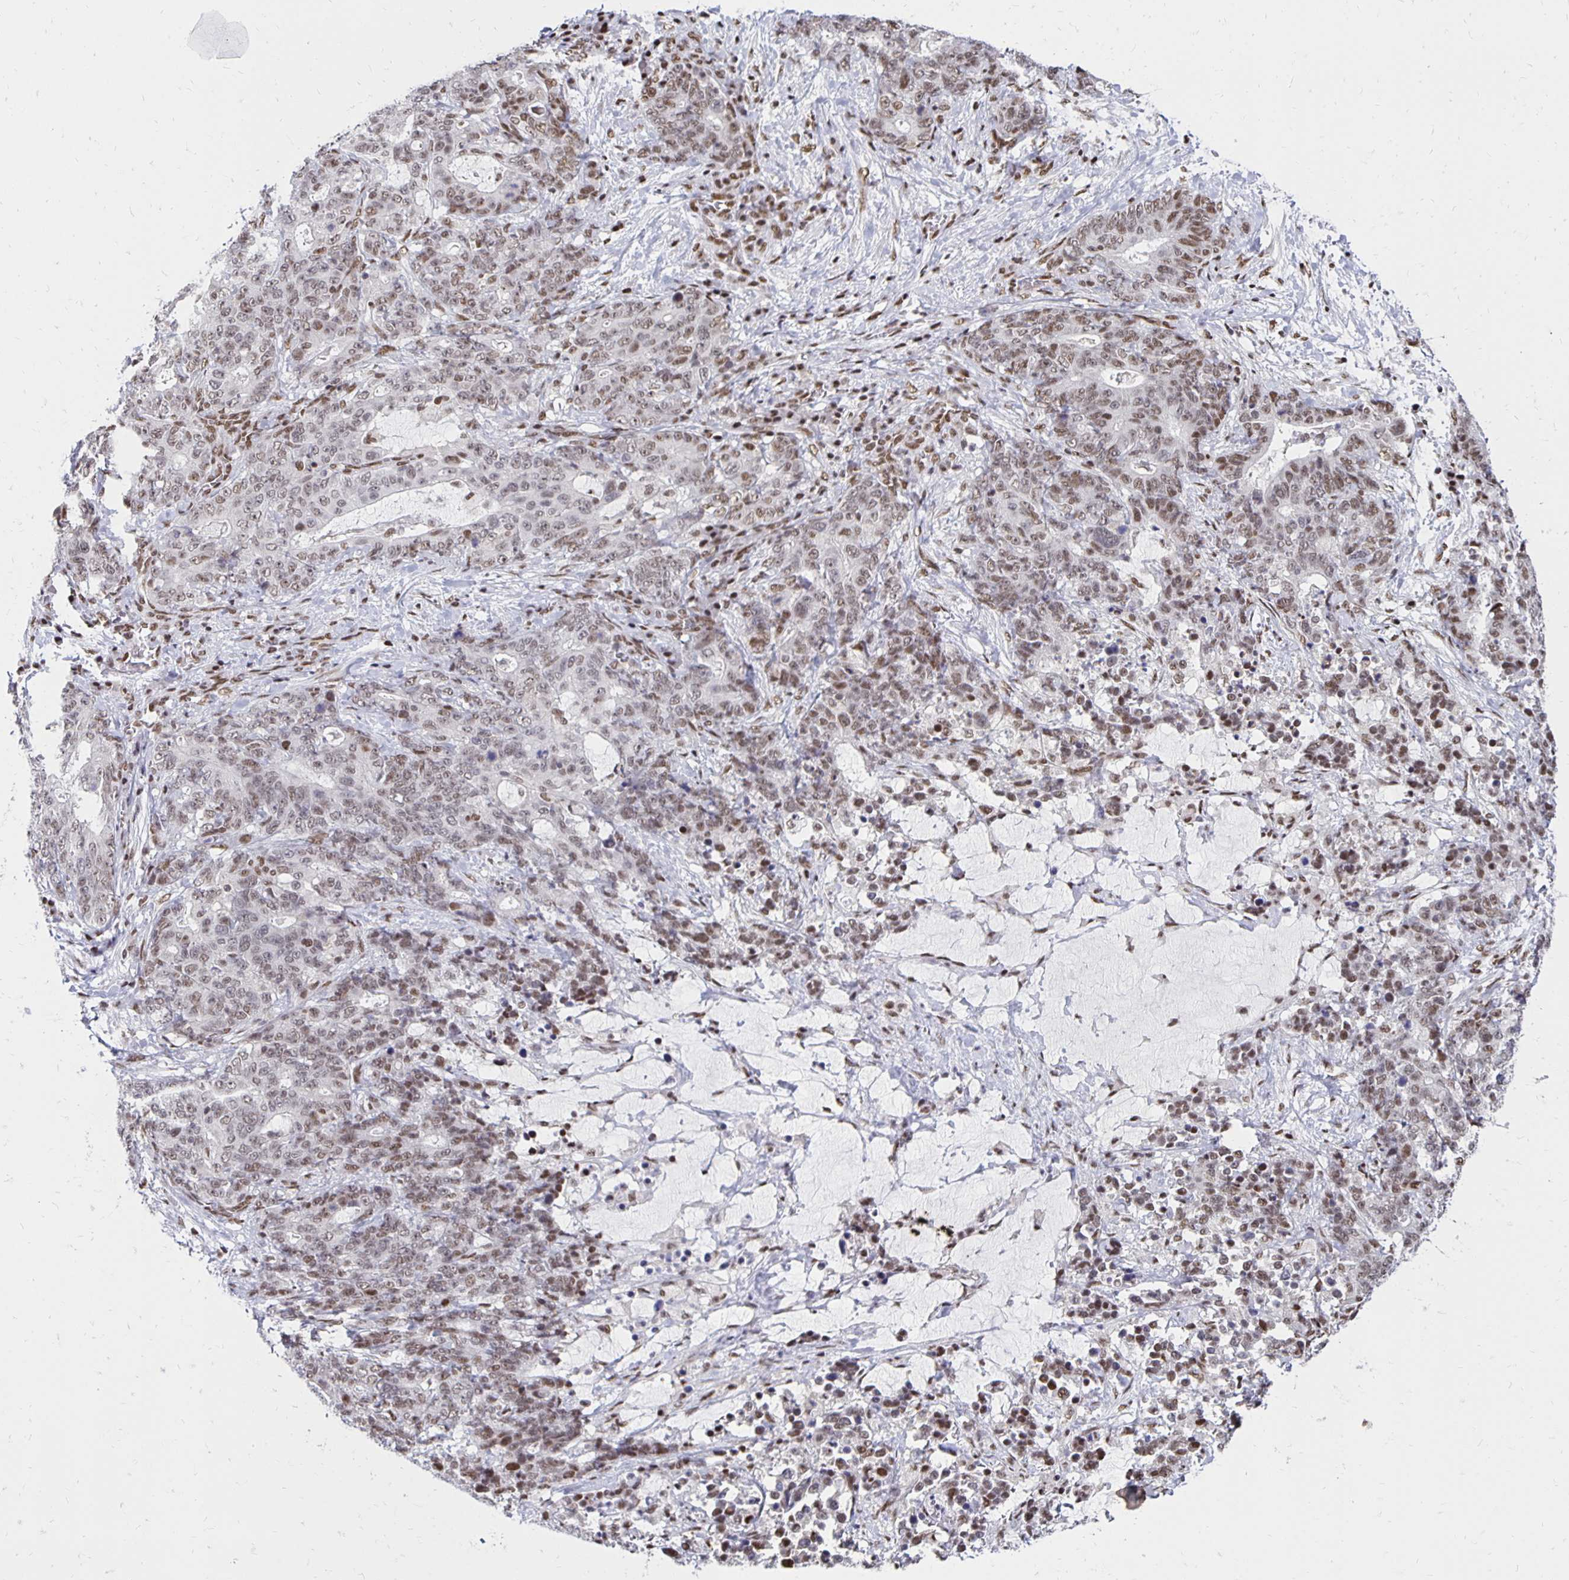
{"staining": {"intensity": "moderate", "quantity": "25%-75%", "location": "nuclear"}, "tissue": "stomach cancer", "cell_type": "Tumor cells", "image_type": "cancer", "snomed": [{"axis": "morphology", "description": "Normal tissue, NOS"}, {"axis": "morphology", "description": "Adenocarcinoma, NOS"}, {"axis": "topography", "description": "Stomach"}], "caption": "Protein expression analysis of human adenocarcinoma (stomach) reveals moderate nuclear staining in about 25%-75% of tumor cells.", "gene": "ZNF579", "patient": {"sex": "female", "age": 64}}